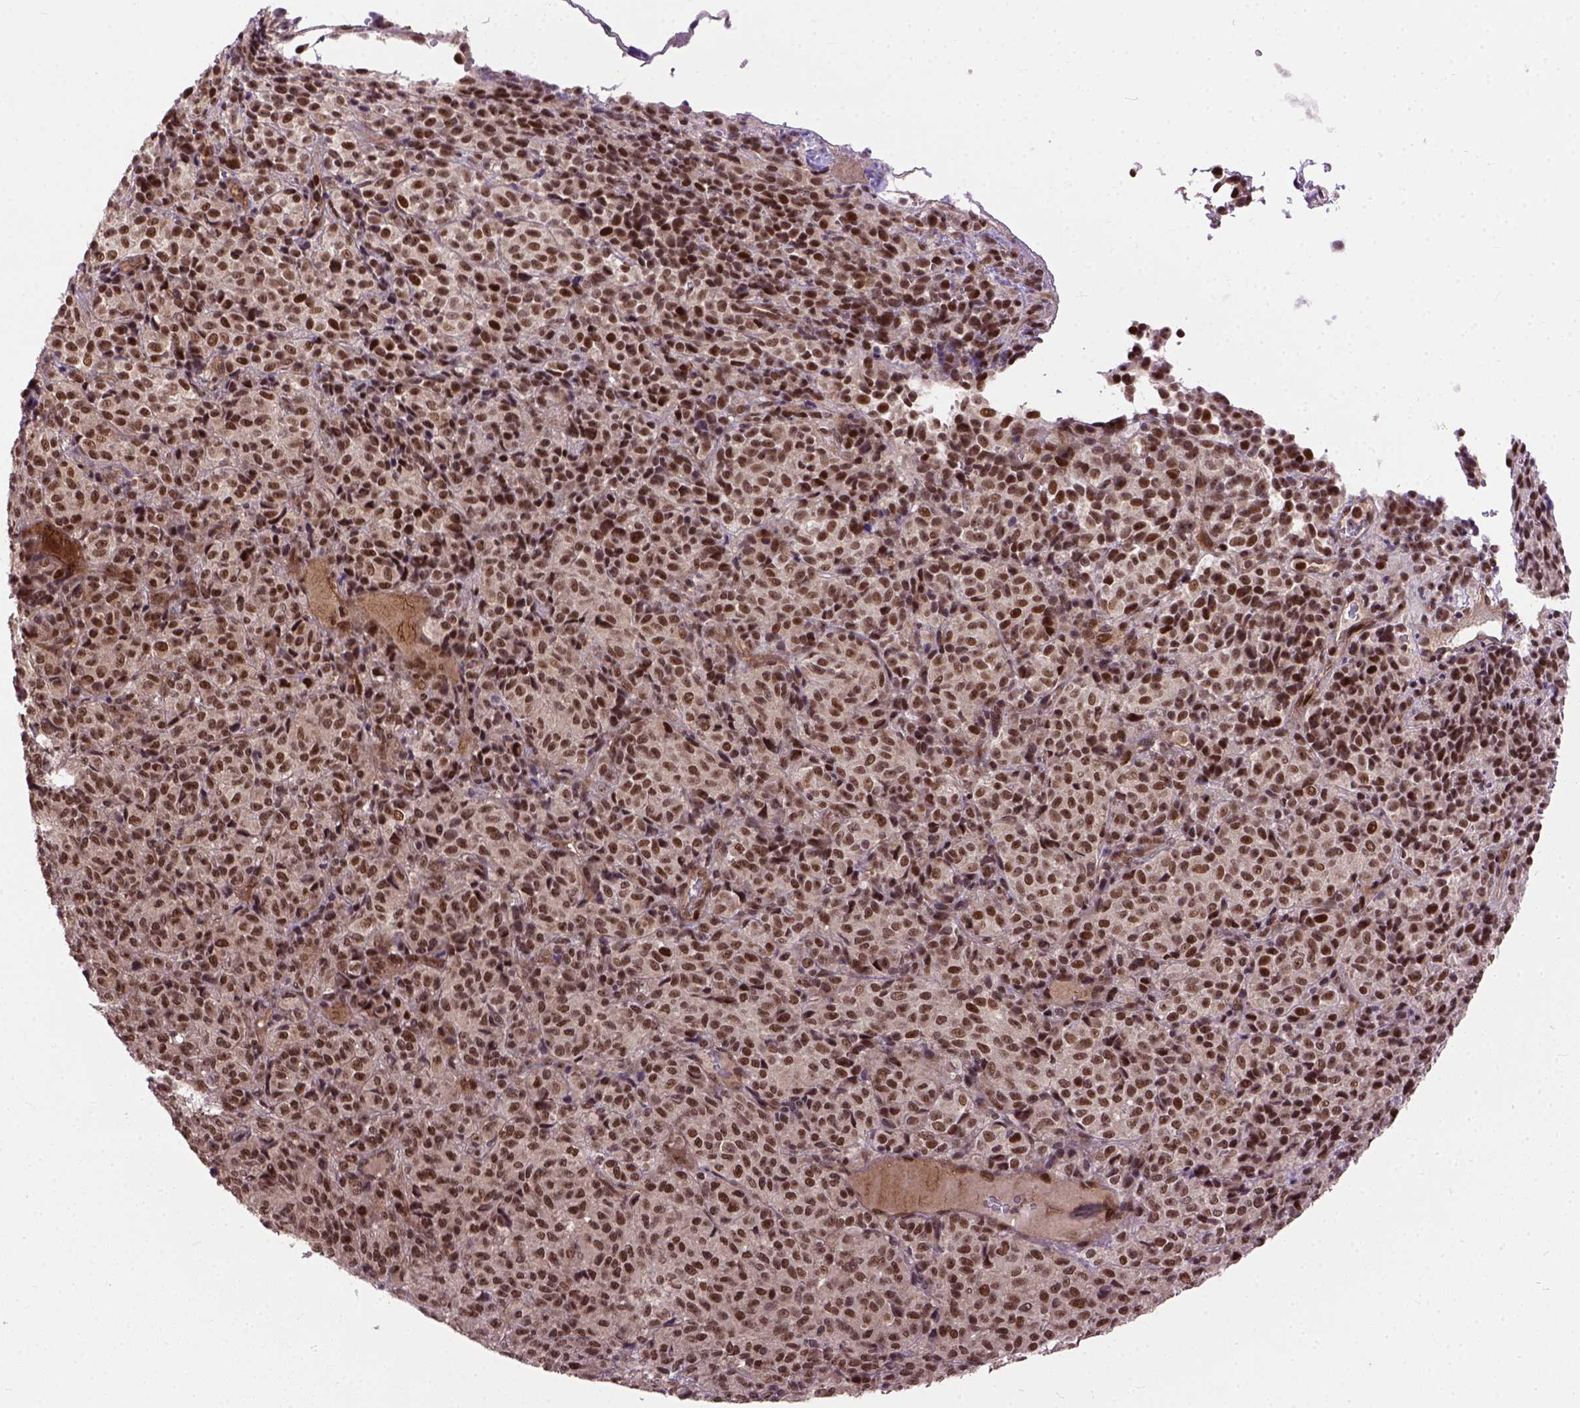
{"staining": {"intensity": "strong", "quantity": ">75%", "location": "nuclear"}, "tissue": "melanoma", "cell_type": "Tumor cells", "image_type": "cancer", "snomed": [{"axis": "morphology", "description": "Malignant melanoma, Metastatic site"}, {"axis": "topography", "description": "Brain"}], "caption": "A histopathology image showing strong nuclear positivity in approximately >75% of tumor cells in melanoma, as visualized by brown immunohistochemical staining.", "gene": "ZNF630", "patient": {"sex": "female", "age": 56}}